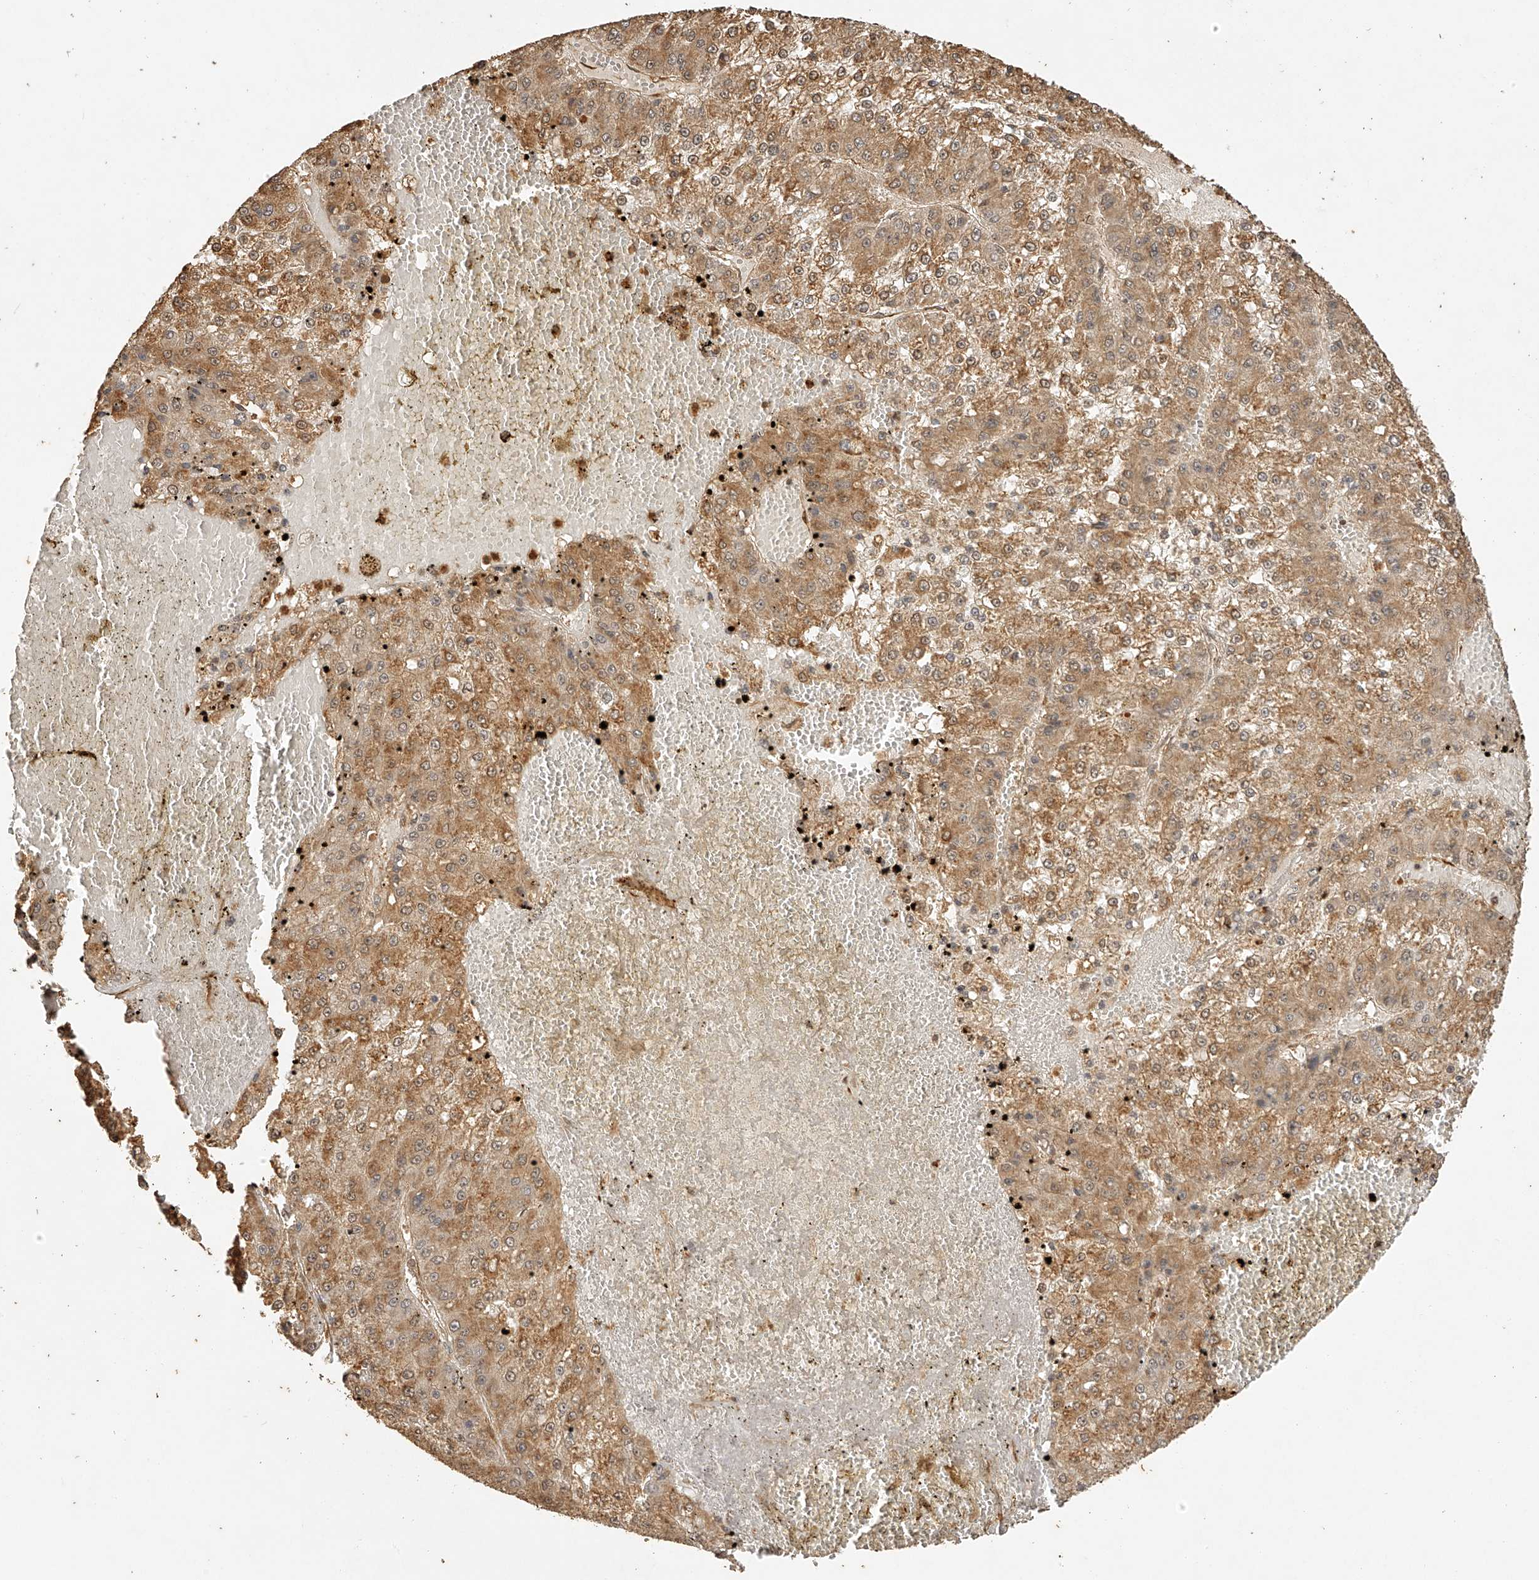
{"staining": {"intensity": "moderate", "quantity": ">75%", "location": "cytoplasmic/membranous"}, "tissue": "liver cancer", "cell_type": "Tumor cells", "image_type": "cancer", "snomed": [{"axis": "morphology", "description": "Carcinoma, Hepatocellular, NOS"}, {"axis": "topography", "description": "Liver"}], "caption": "Liver cancer (hepatocellular carcinoma) was stained to show a protein in brown. There is medium levels of moderate cytoplasmic/membranous positivity in about >75% of tumor cells.", "gene": "BCL2L11", "patient": {"sex": "female", "age": 73}}